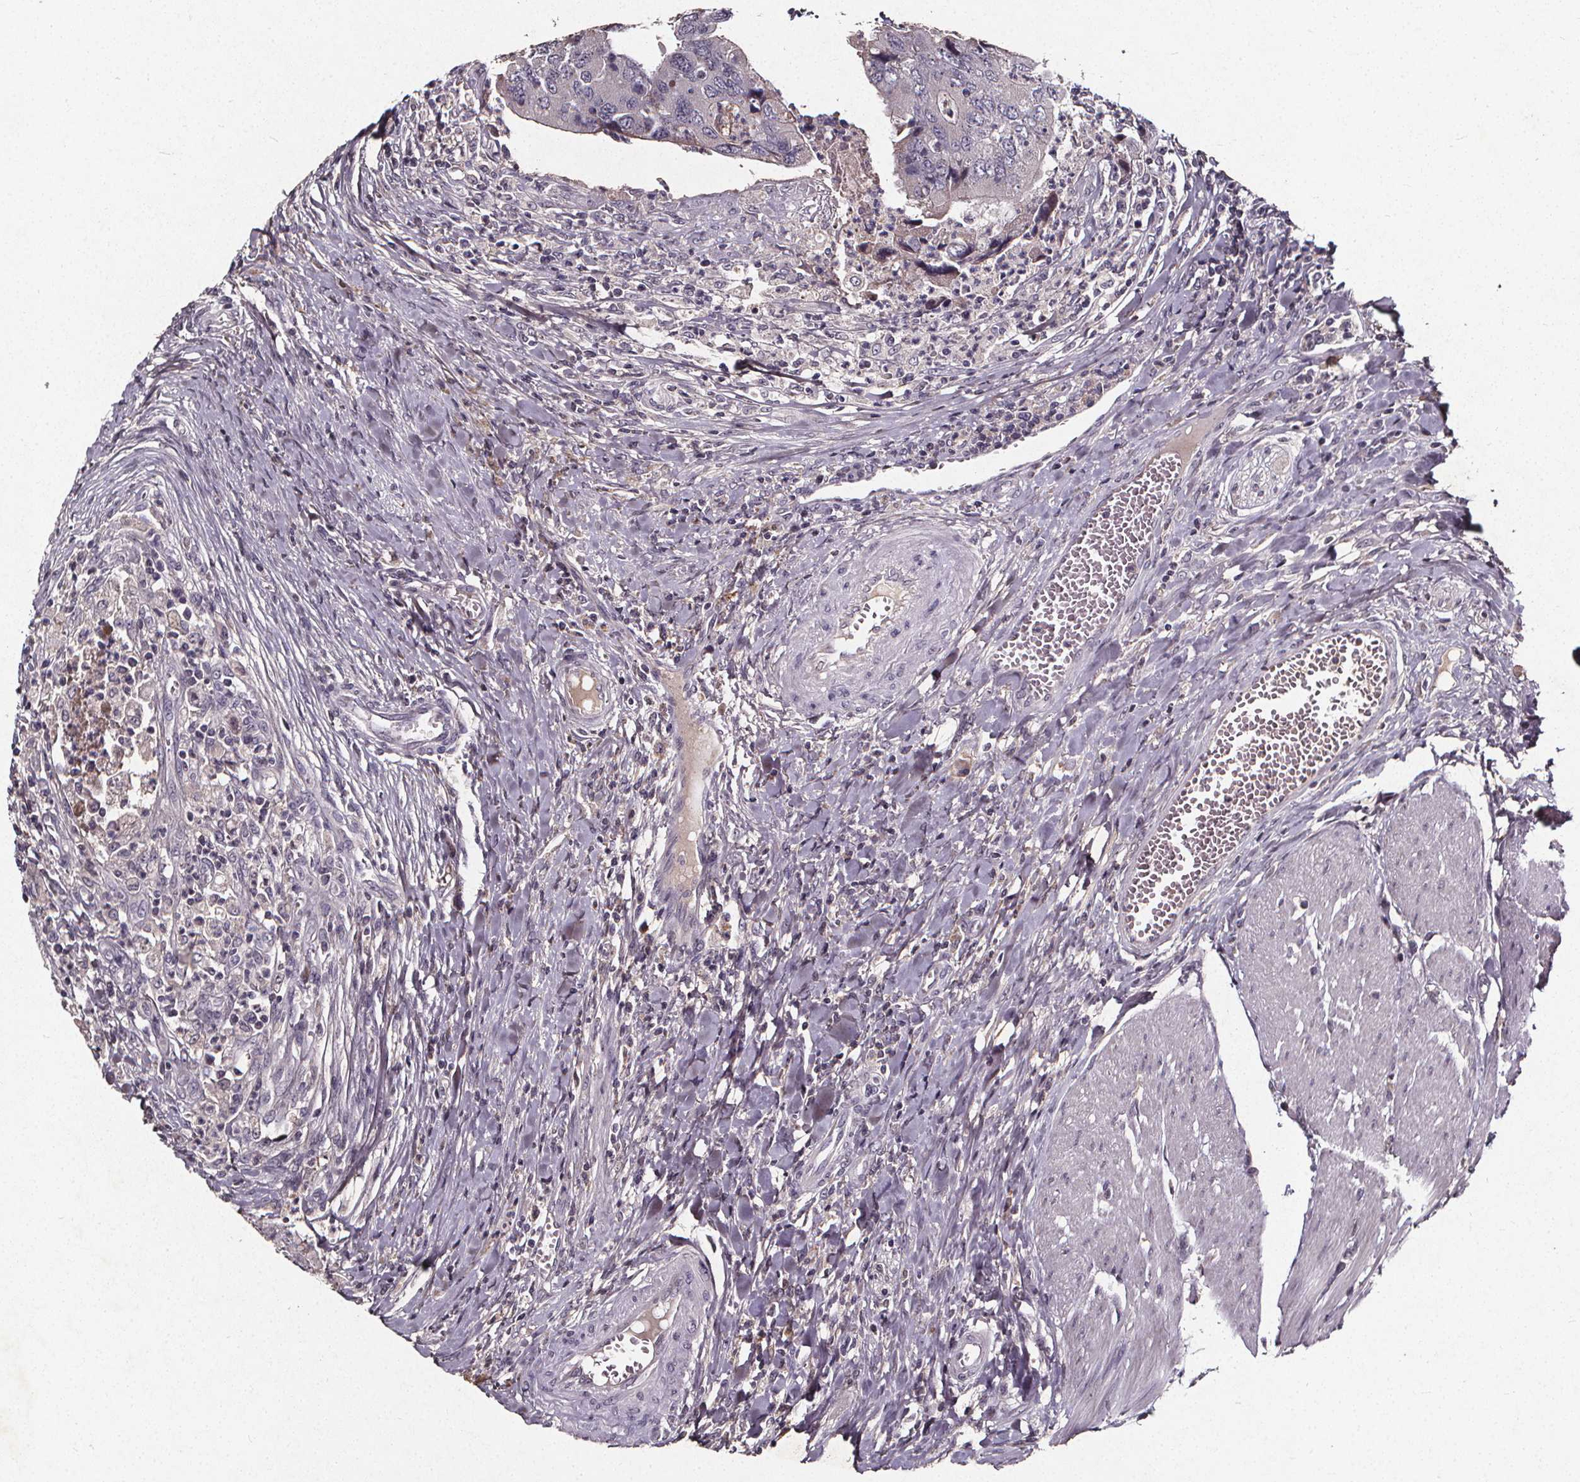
{"staining": {"intensity": "negative", "quantity": "none", "location": "none"}, "tissue": "colorectal cancer", "cell_type": "Tumor cells", "image_type": "cancer", "snomed": [{"axis": "morphology", "description": "Adenocarcinoma, NOS"}, {"axis": "topography", "description": "Colon"}], "caption": "A micrograph of human colorectal cancer (adenocarcinoma) is negative for staining in tumor cells.", "gene": "SPAG8", "patient": {"sex": "female", "age": 67}}